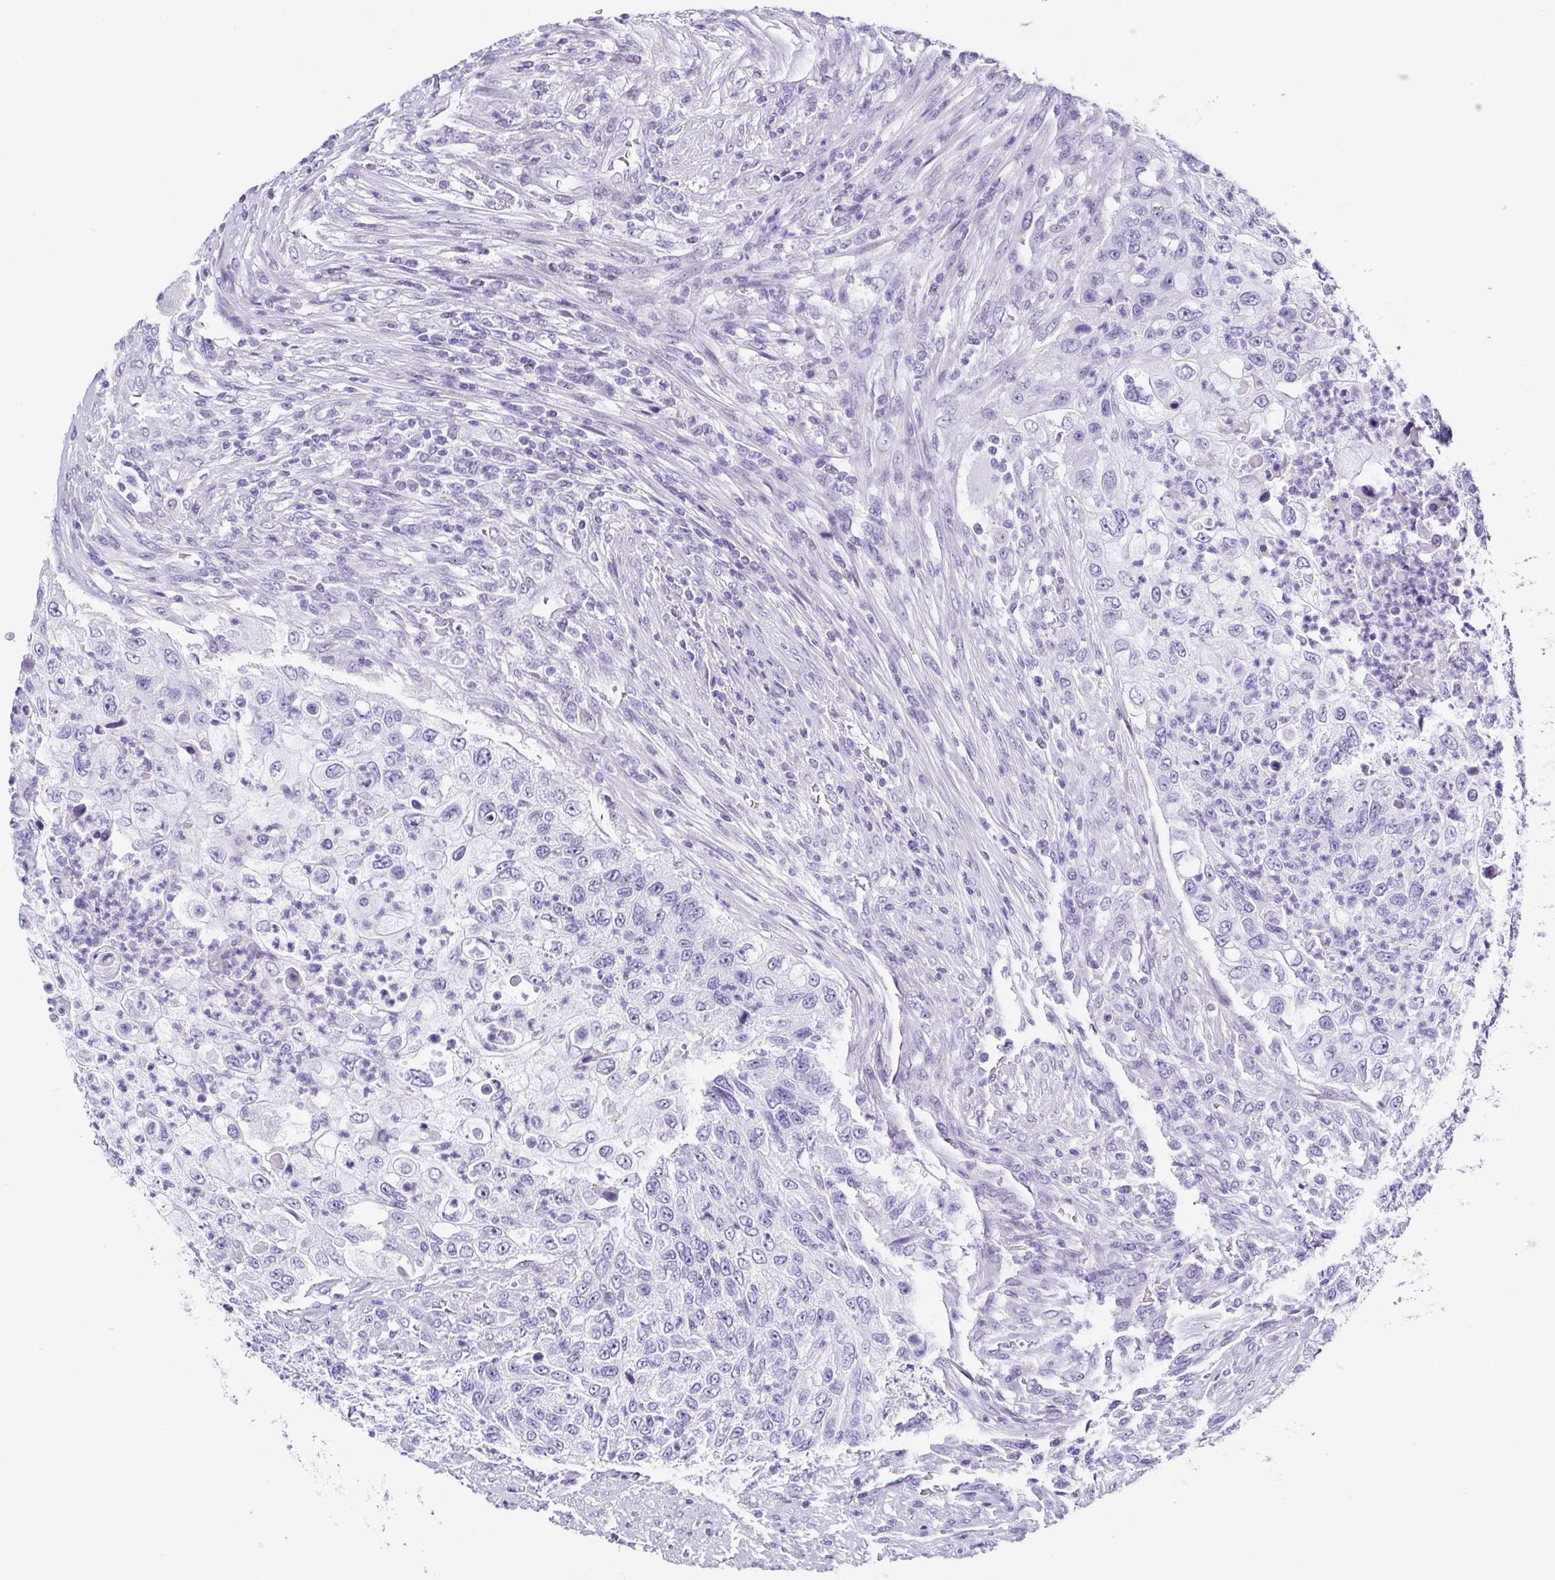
{"staining": {"intensity": "negative", "quantity": "none", "location": "none"}, "tissue": "urothelial cancer", "cell_type": "Tumor cells", "image_type": "cancer", "snomed": [{"axis": "morphology", "description": "Urothelial carcinoma, High grade"}, {"axis": "topography", "description": "Urinary bladder"}], "caption": "Tumor cells are negative for brown protein staining in urothelial carcinoma (high-grade).", "gene": "TNNT2", "patient": {"sex": "female", "age": 60}}